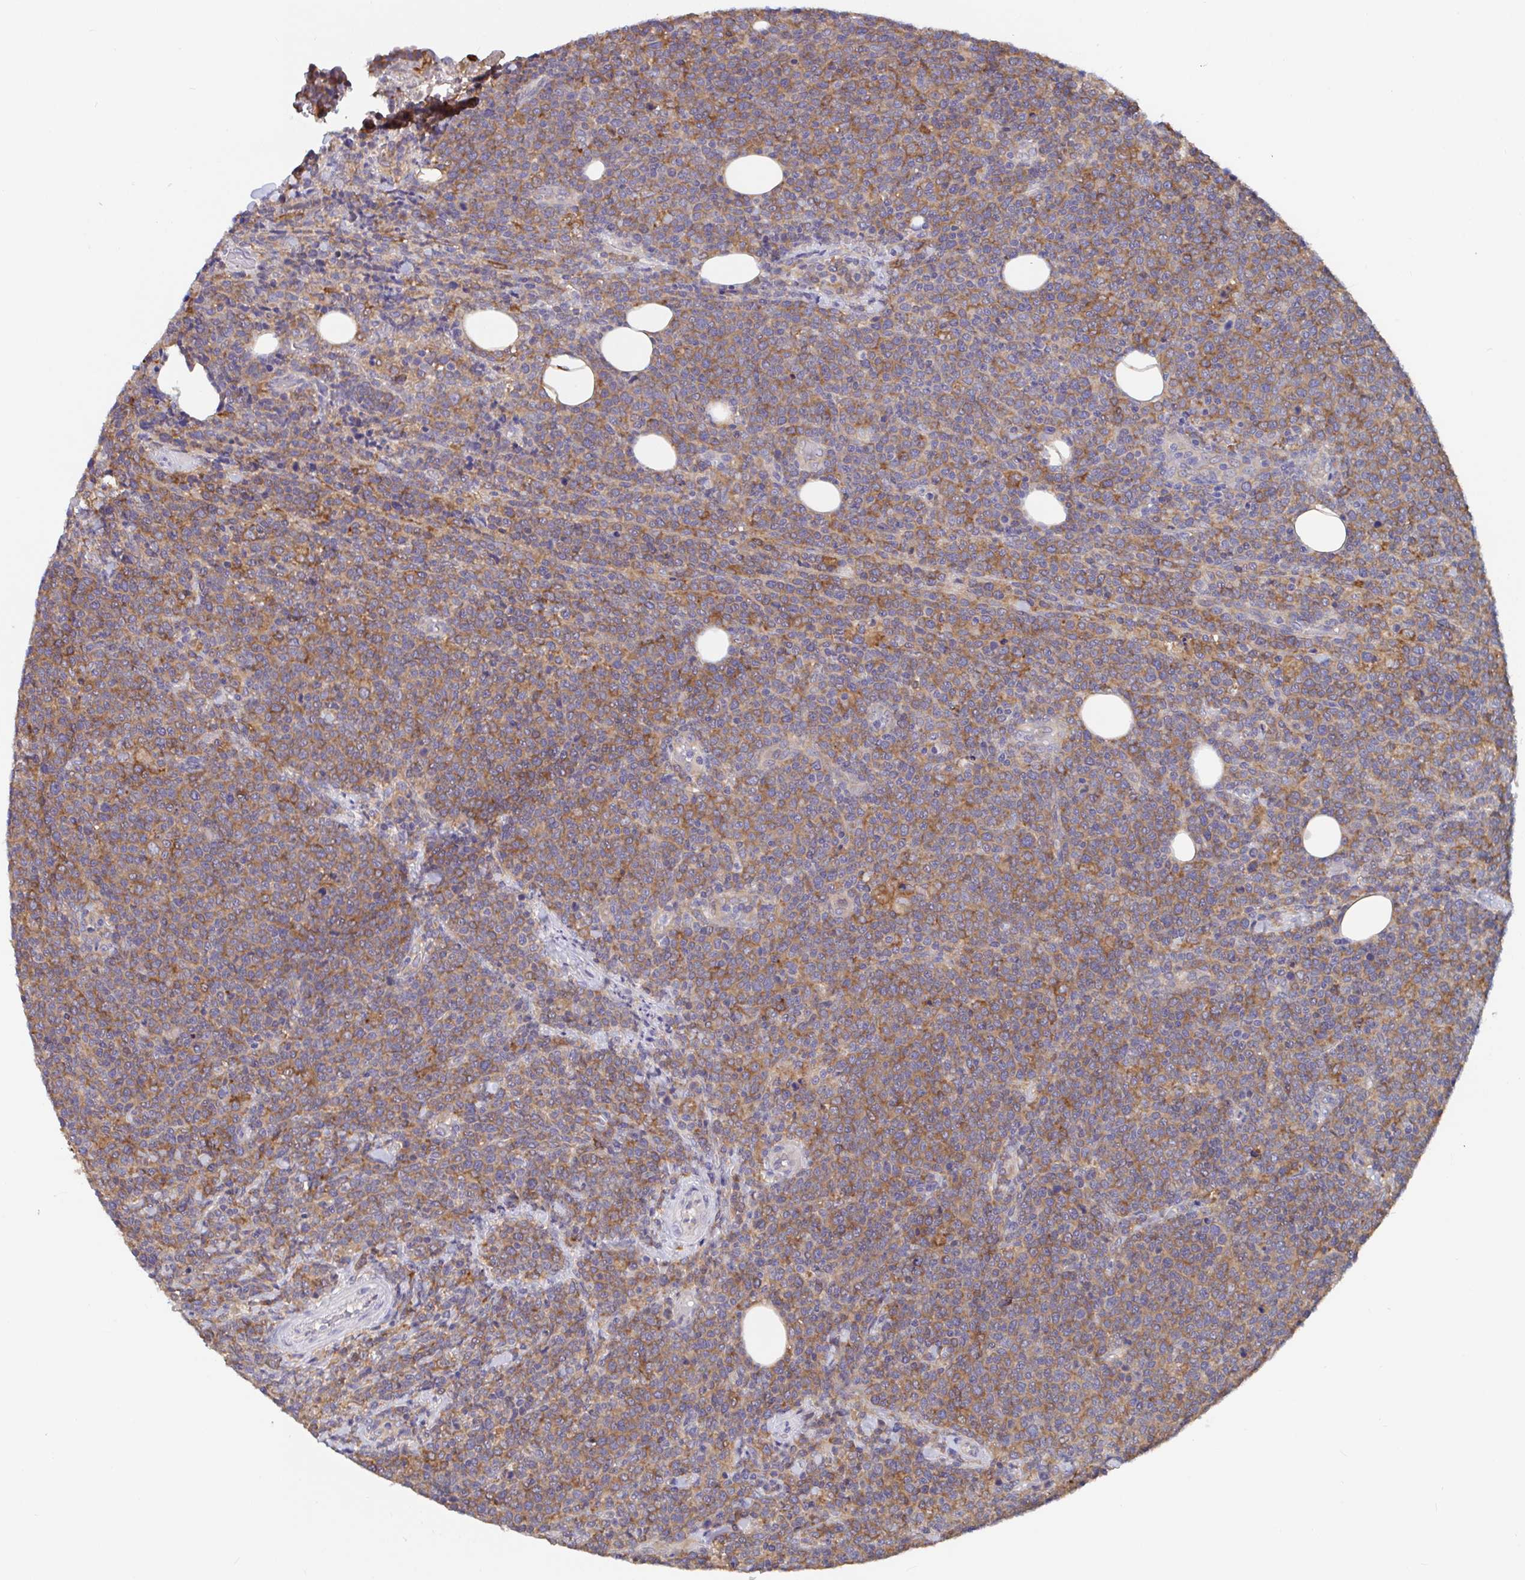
{"staining": {"intensity": "moderate", "quantity": ">75%", "location": "cytoplasmic/membranous"}, "tissue": "lymphoma", "cell_type": "Tumor cells", "image_type": "cancer", "snomed": [{"axis": "morphology", "description": "Malignant lymphoma, non-Hodgkin's type, High grade"}, {"axis": "topography", "description": "Lymph node"}], "caption": "There is medium levels of moderate cytoplasmic/membranous expression in tumor cells of high-grade malignant lymphoma, non-Hodgkin's type, as demonstrated by immunohistochemical staining (brown color).", "gene": "SNX8", "patient": {"sex": "male", "age": 61}}